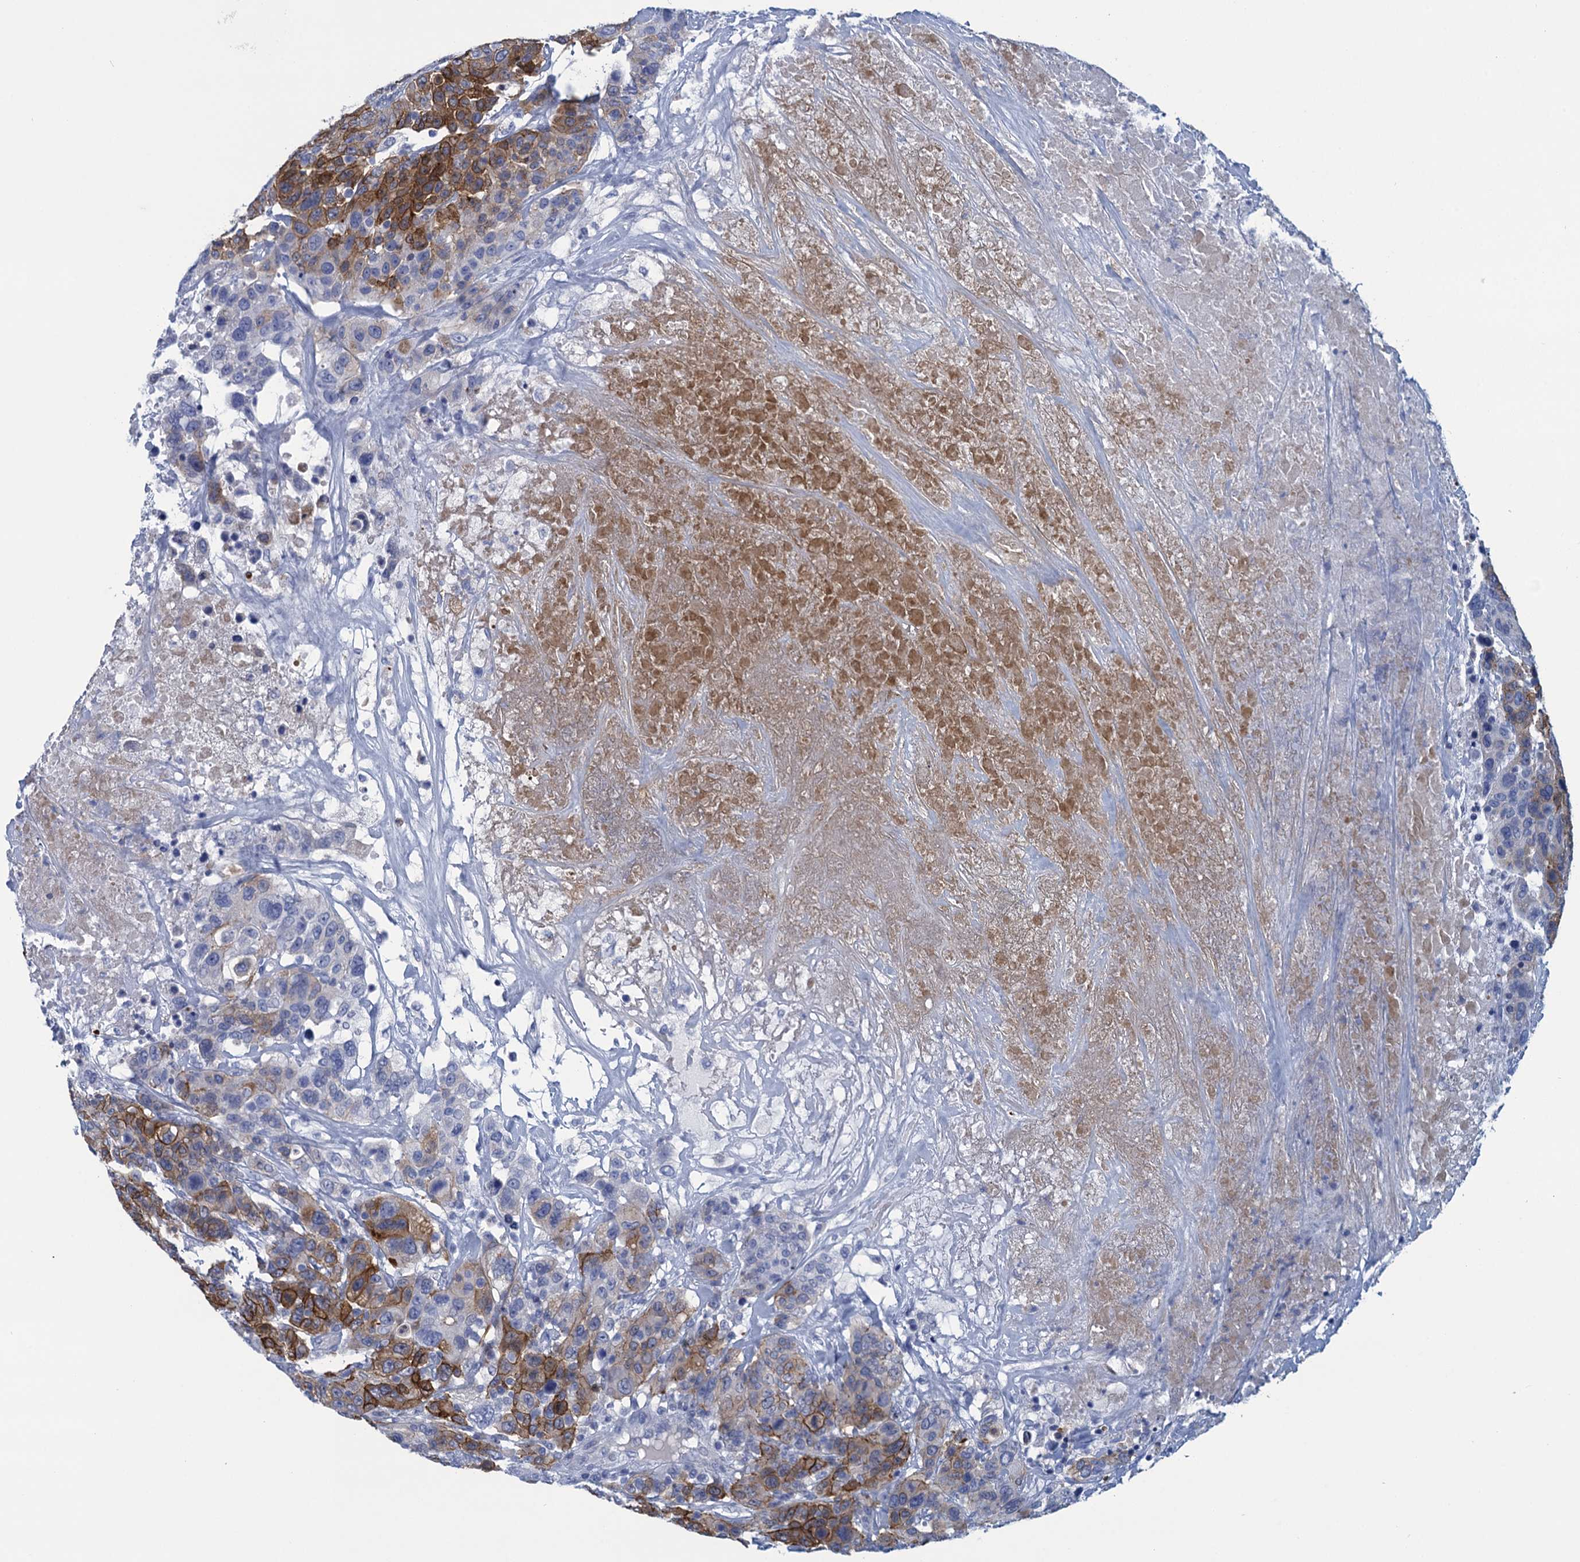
{"staining": {"intensity": "moderate", "quantity": "25%-75%", "location": "cytoplasmic/membranous"}, "tissue": "breast cancer", "cell_type": "Tumor cells", "image_type": "cancer", "snomed": [{"axis": "morphology", "description": "Duct carcinoma"}, {"axis": "topography", "description": "Breast"}], "caption": "DAB immunohistochemical staining of intraductal carcinoma (breast) exhibits moderate cytoplasmic/membranous protein expression in approximately 25%-75% of tumor cells.", "gene": "SCEL", "patient": {"sex": "female", "age": 37}}